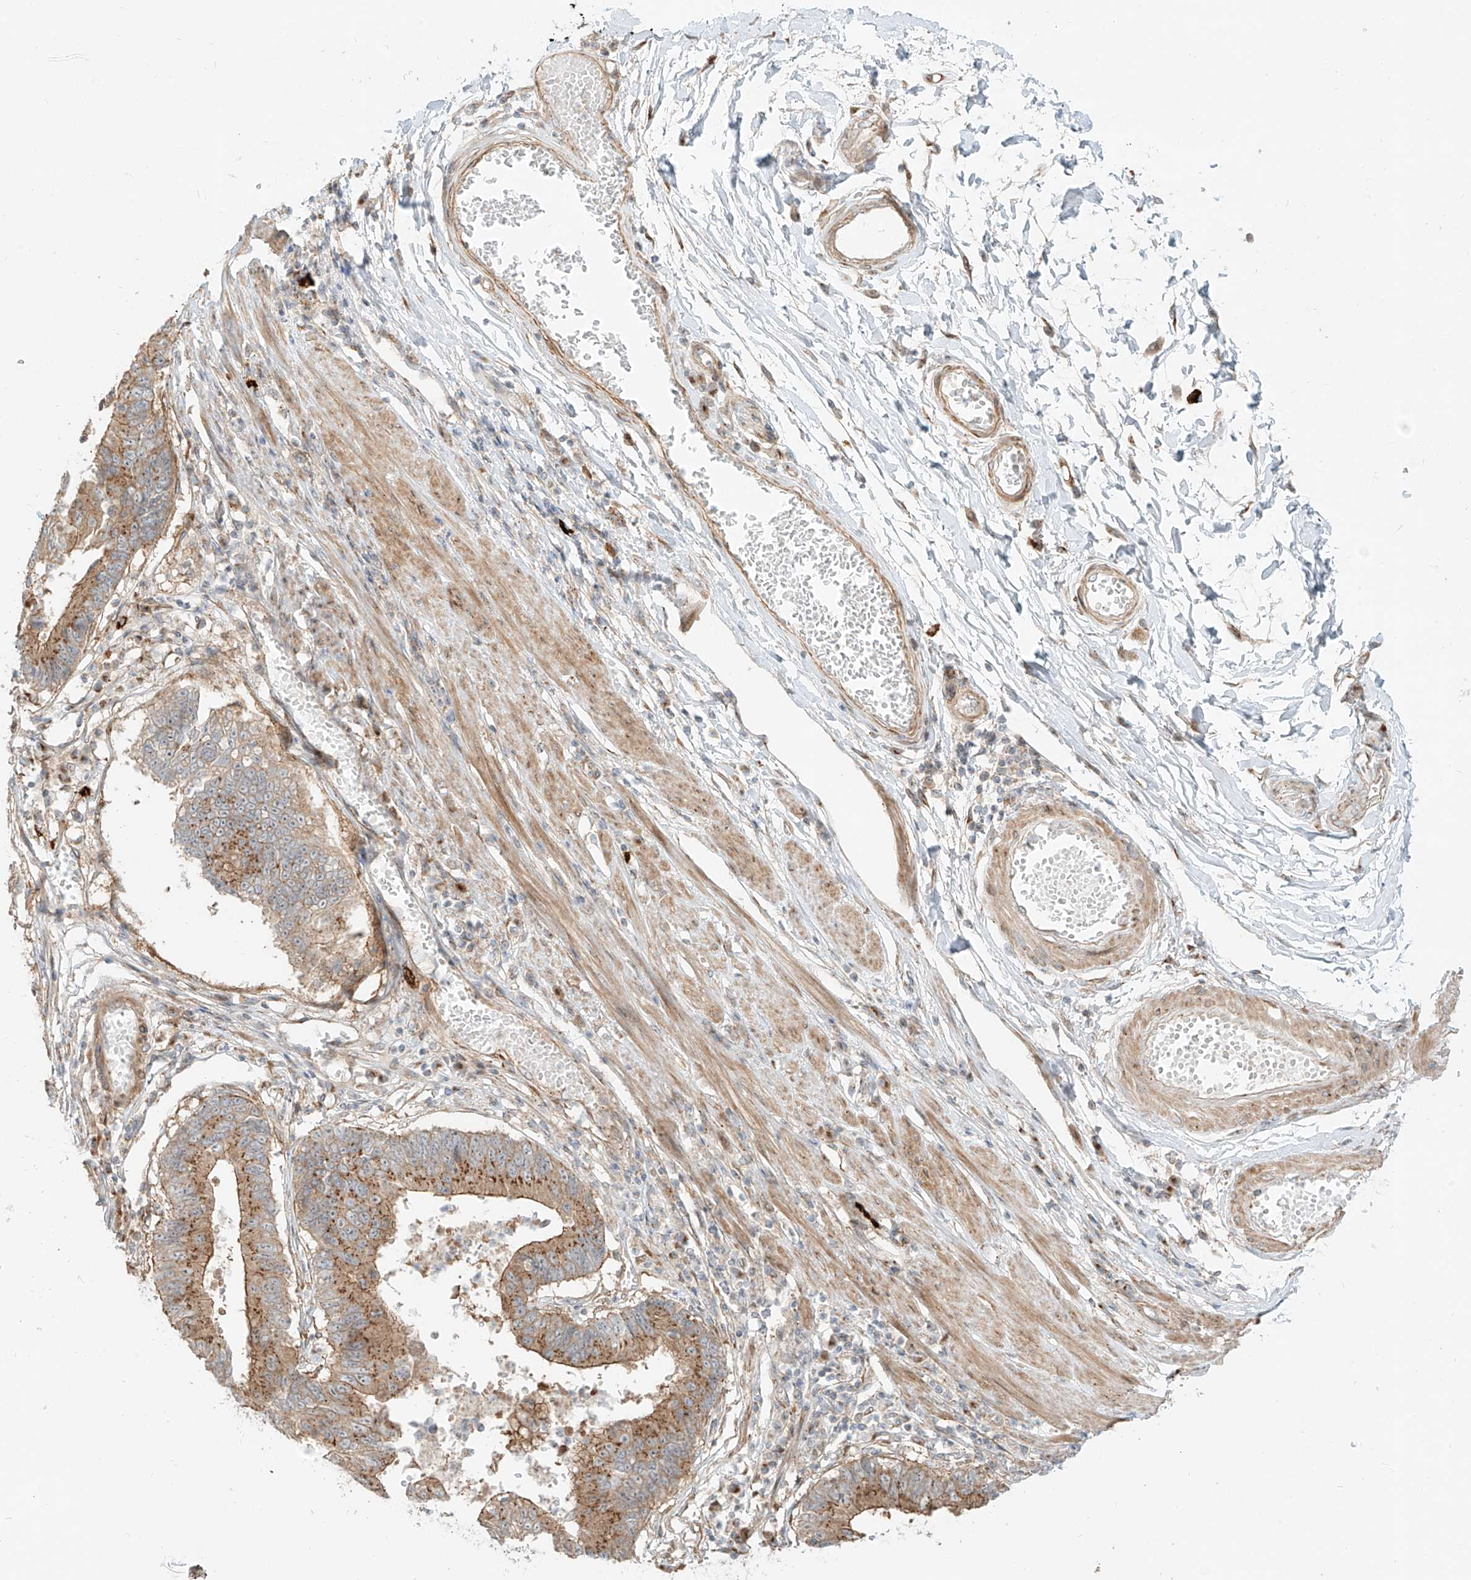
{"staining": {"intensity": "moderate", "quantity": ">75%", "location": "cytoplasmic/membranous"}, "tissue": "stomach cancer", "cell_type": "Tumor cells", "image_type": "cancer", "snomed": [{"axis": "morphology", "description": "Adenocarcinoma, NOS"}, {"axis": "topography", "description": "Stomach"}], "caption": "A brown stain labels moderate cytoplasmic/membranous expression of a protein in stomach cancer (adenocarcinoma) tumor cells. (IHC, brightfield microscopy, high magnification).", "gene": "ZNF287", "patient": {"sex": "male", "age": 59}}